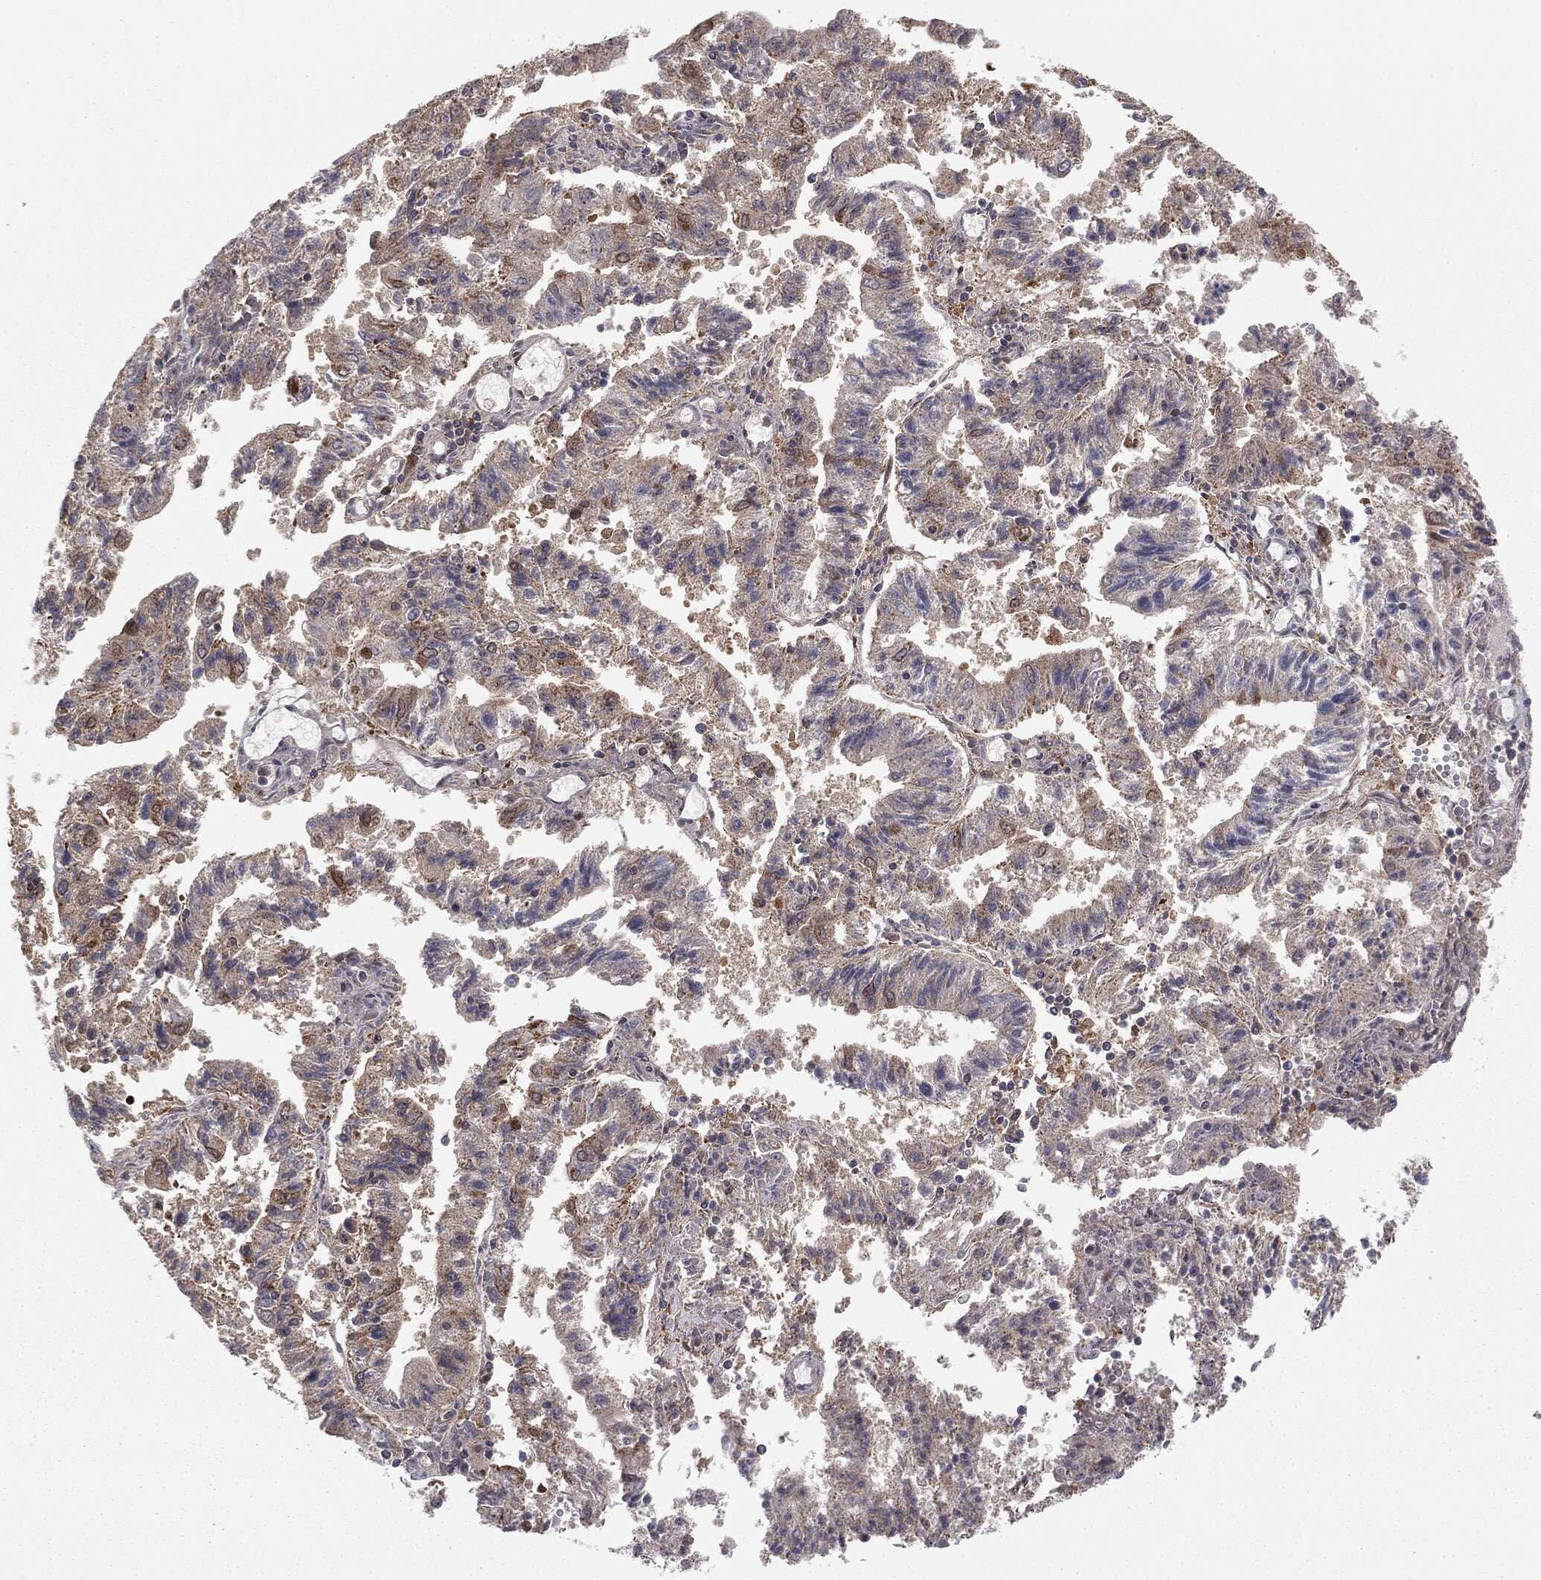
{"staining": {"intensity": "negative", "quantity": "none", "location": "none"}, "tissue": "endometrial cancer", "cell_type": "Tumor cells", "image_type": "cancer", "snomed": [{"axis": "morphology", "description": "Adenocarcinoma, NOS"}, {"axis": "topography", "description": "Endometrium"}], "caption": "Endometrial cancer was stained to show a protein in brown. There is no significant expression in tumor cells.", "gene": "PTEN", "patient": {"sex": "female", "age": 82}}